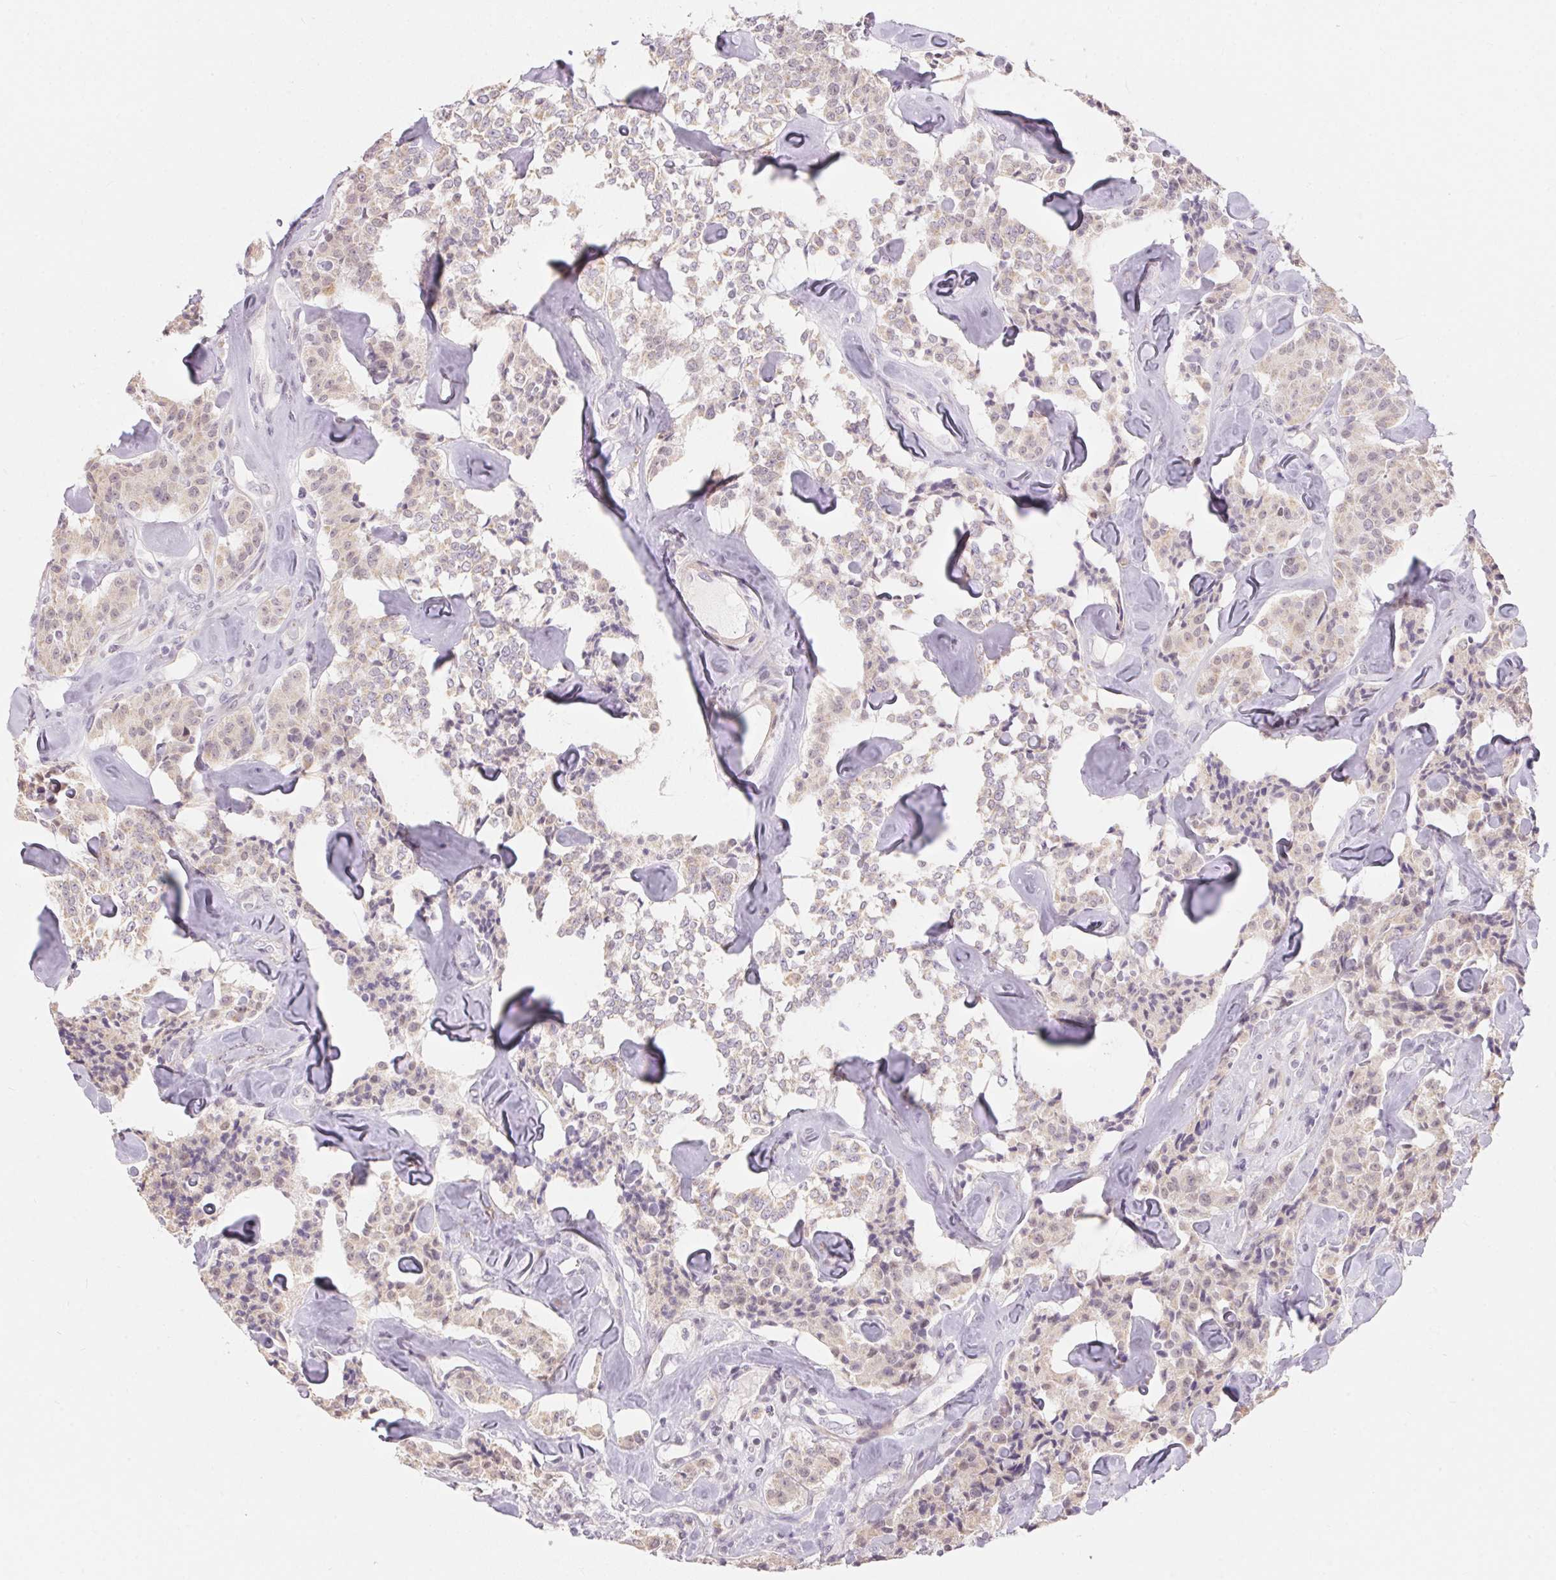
{"staining": {"intensity": "weak", "quantity": "<25%", "location": "cytoplasmic/membranous"}, "tissue": "carcinoid", "cell_type": "Tumor cells", "image_type": "cancer", "snomed": [{"axis": "morphology", "description": "Carcinoid, malignant, NOS"}, {"axis": "topography", "description": "Pancreas"}], "caption": "Tumor cells are negative for protein expression in human carcinoid.", "gene": "GDAP1L1", "patient": {"sex": "male", "age": 41}}